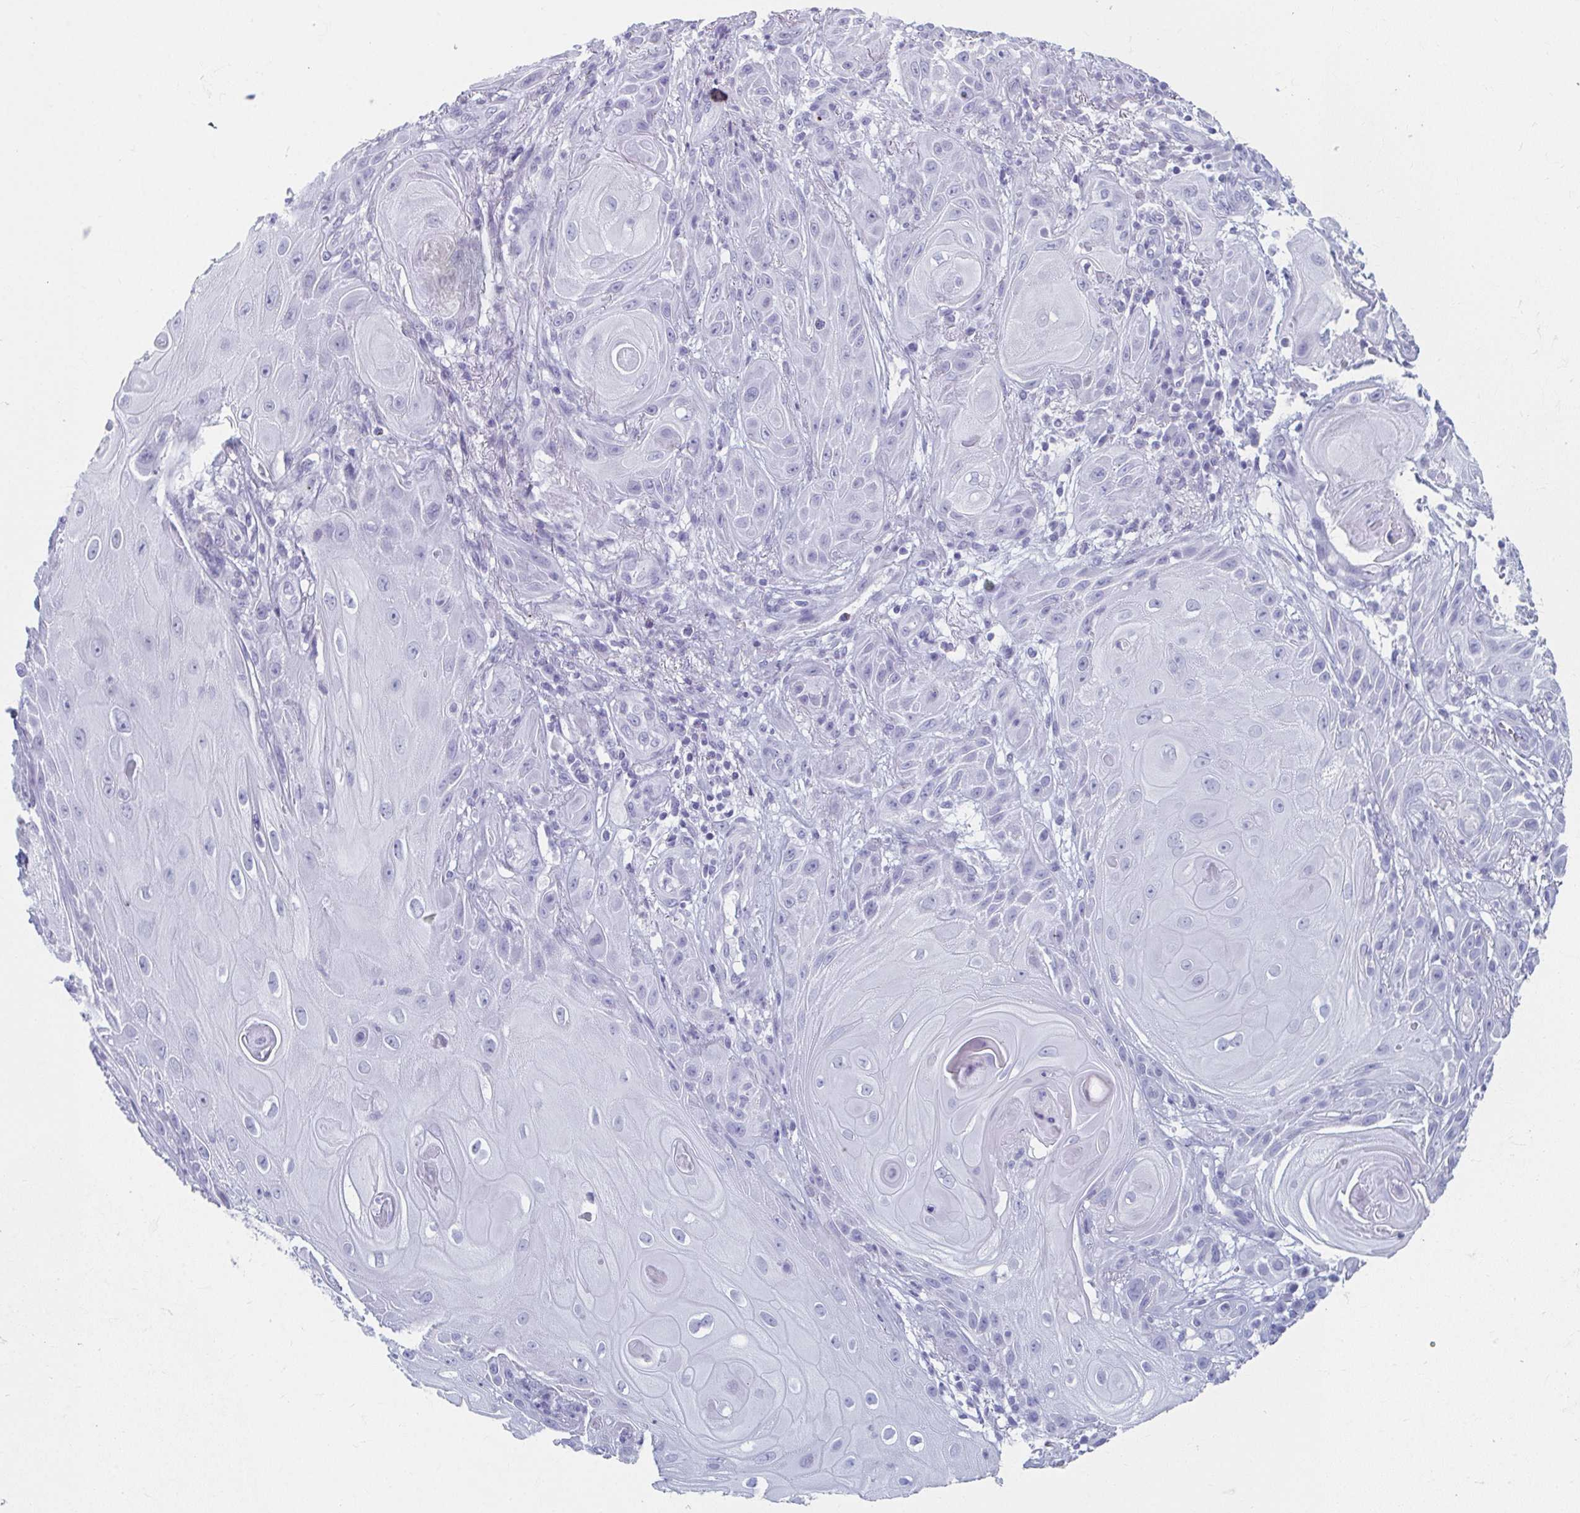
{"staining": {"intensity": "negative", "quantity": "none", "location": "none"}, "tissue": "skin cancer", "cell_type": "Tumor cells", "image_type": "cancer", "snomed": [{"axis": "morphology", "description": "Squamous cell carcinoma, NOS"}, {"axis": "topography", "description": "Skin"}], "caption": "A micrograph of squamous cell carcinoma (skin) stained for a protein exhibits no brown staining in tumor cells.", "gene": "GHRL", "patient": {"sex": "male", "age": 62}}